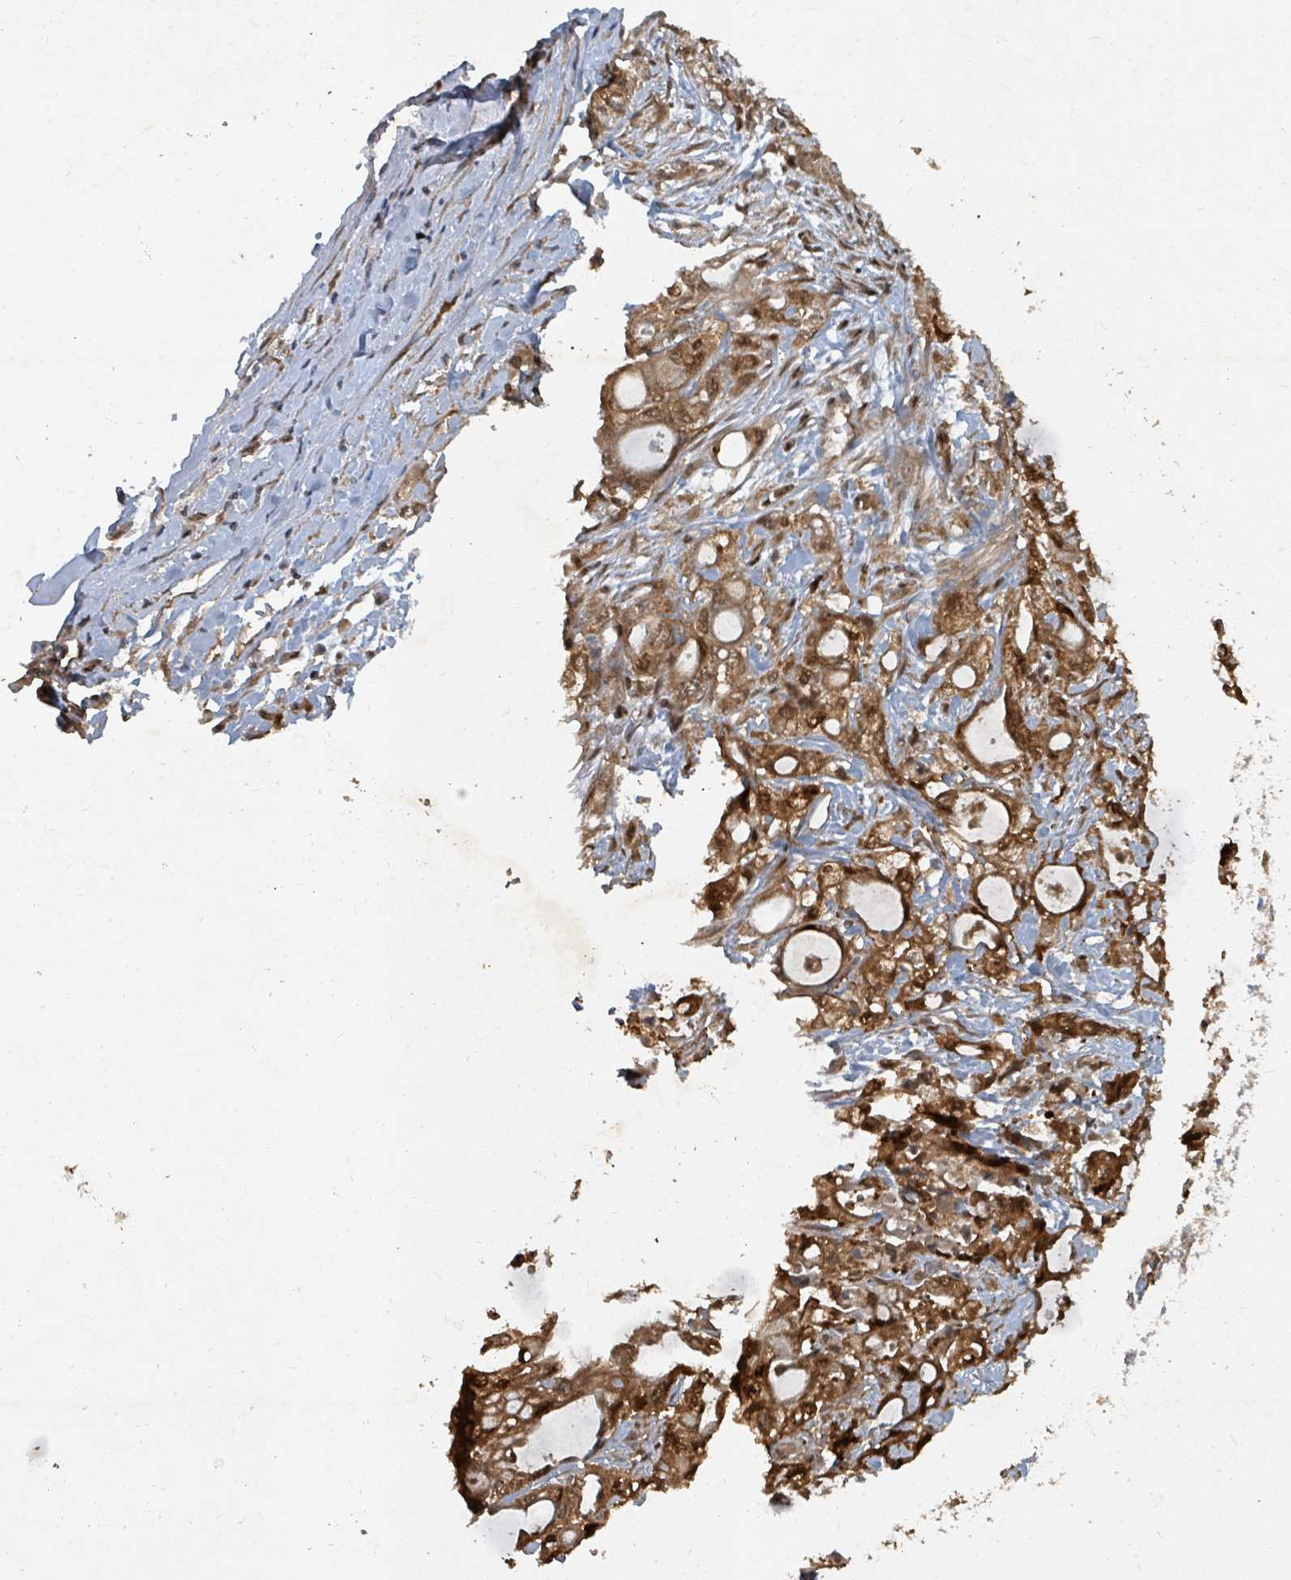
{"staining": {"intensity": "strong", "quantity": ">75%", "location": "cytoplasmic/membranous,nuclear"}, "tissue": "pancreatic cancer", "cell_type": "Tumor cells", "image_type": "cancer", "snomed": [{"axis": "morphology", "description": "Adenocarcinoma, NOS"}, {"axis": "topography", "description": "Pancreas"}], "caption": "A high amount of strong cytoplasmic/membranous and nuclear positivity is appreciated in approximately >75% of tumor cells in pancreatic cancer (adenocarcinoma) tissue.", "gene": "KDM4E", "patient": {"sex": "male", "age": 79}}